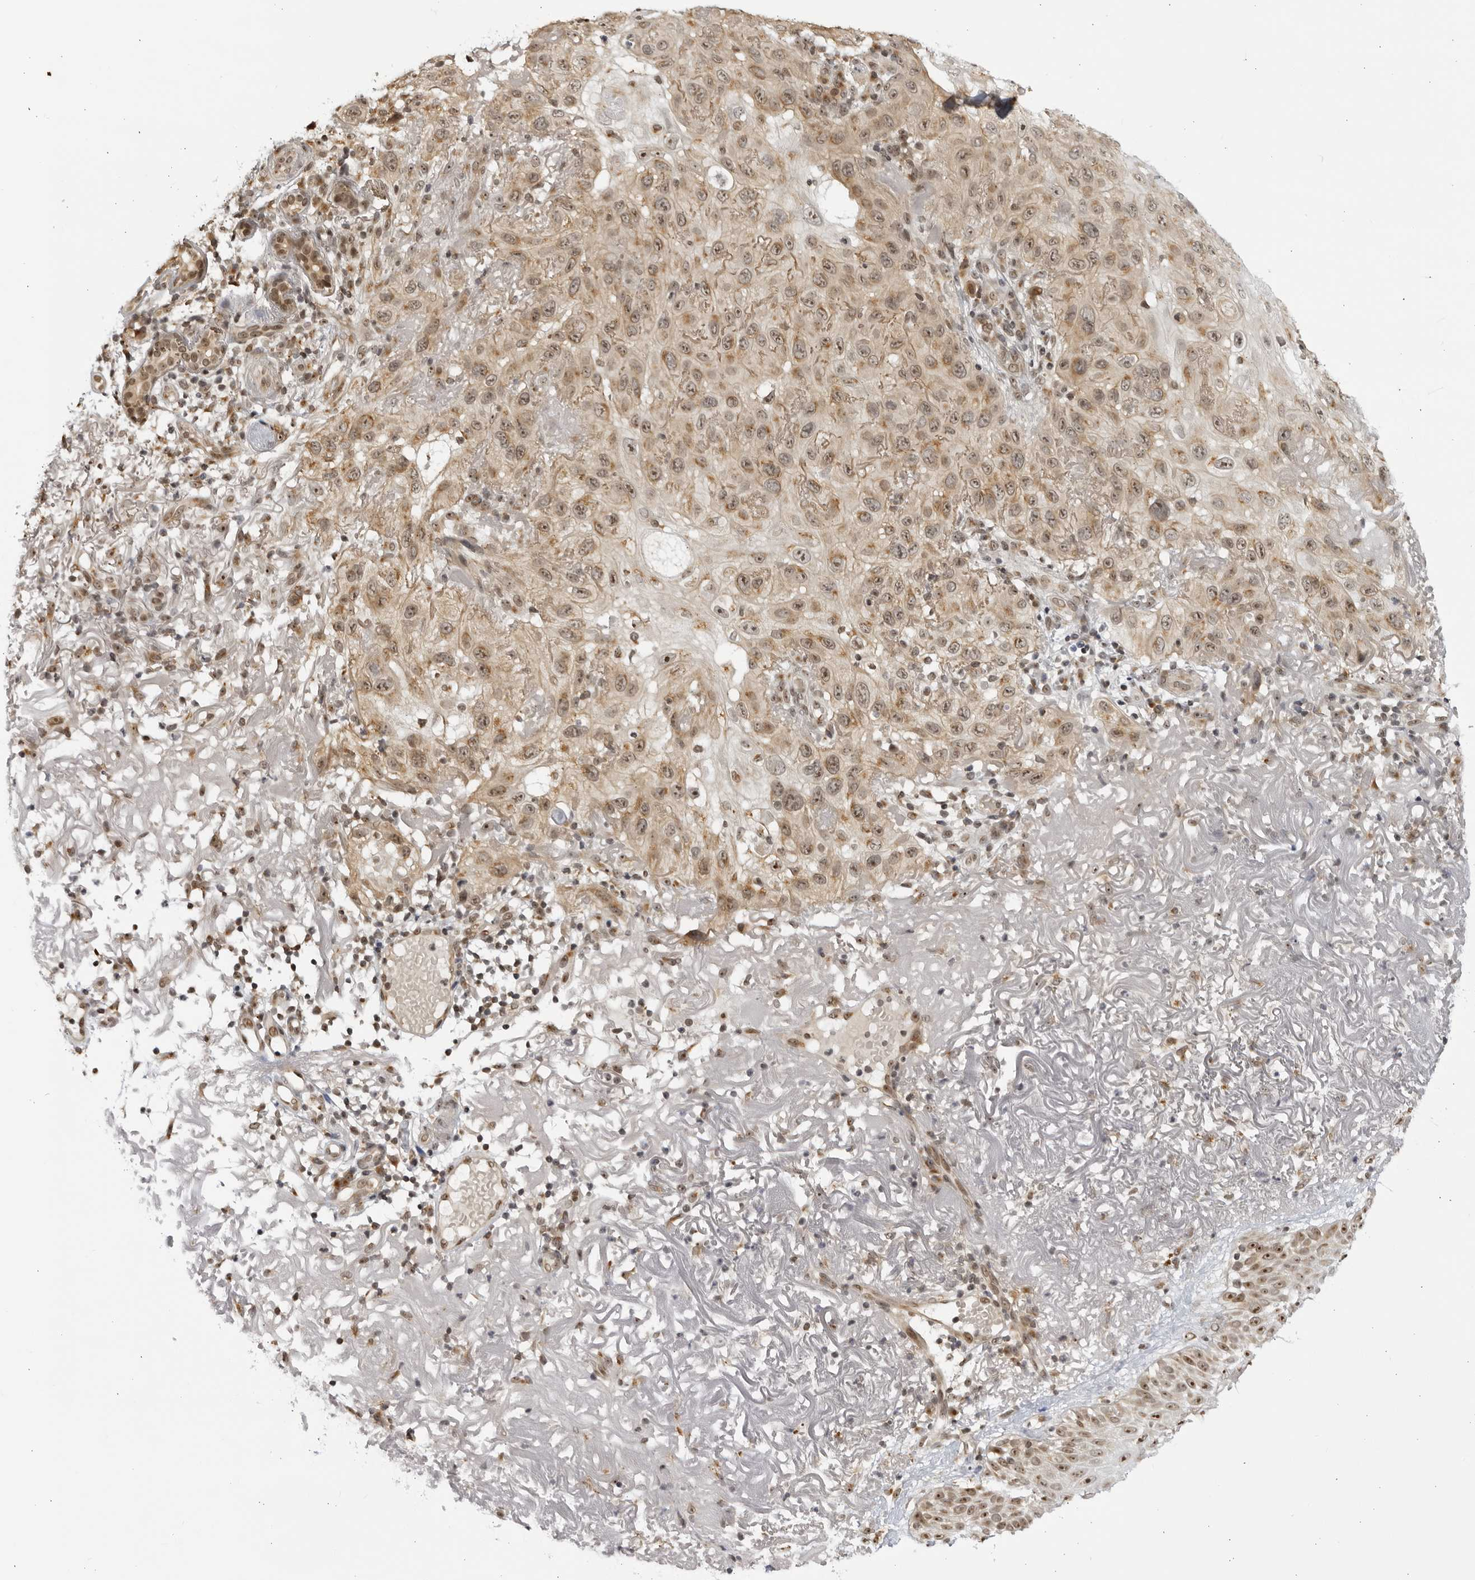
{"staining": {"intensity": "weak", "quantity": "25%-75%", "location": "cytoplasmic/membranous,nuclear"}, "tissue": "skin cancer", "cell_type": "Tumor cells", "image_type": "cancer", "snomed": [{"axis": "morphology", "description": "Normal tissue, NOS"}, {"axis": "morphology", "description": "Squamous cell carcinoma, NOS"}, {"axis": "topography", "description": "Skin"}], "caption": "This is an image of immunohistochemistry staining of squamous cell carcinoma (skin), which shows weak staining in the cytoplasmic/membranous and nuclear of tumor cells.", "gene": "RASGEF1C", "patient": {"sex": "female", "age": 96}}